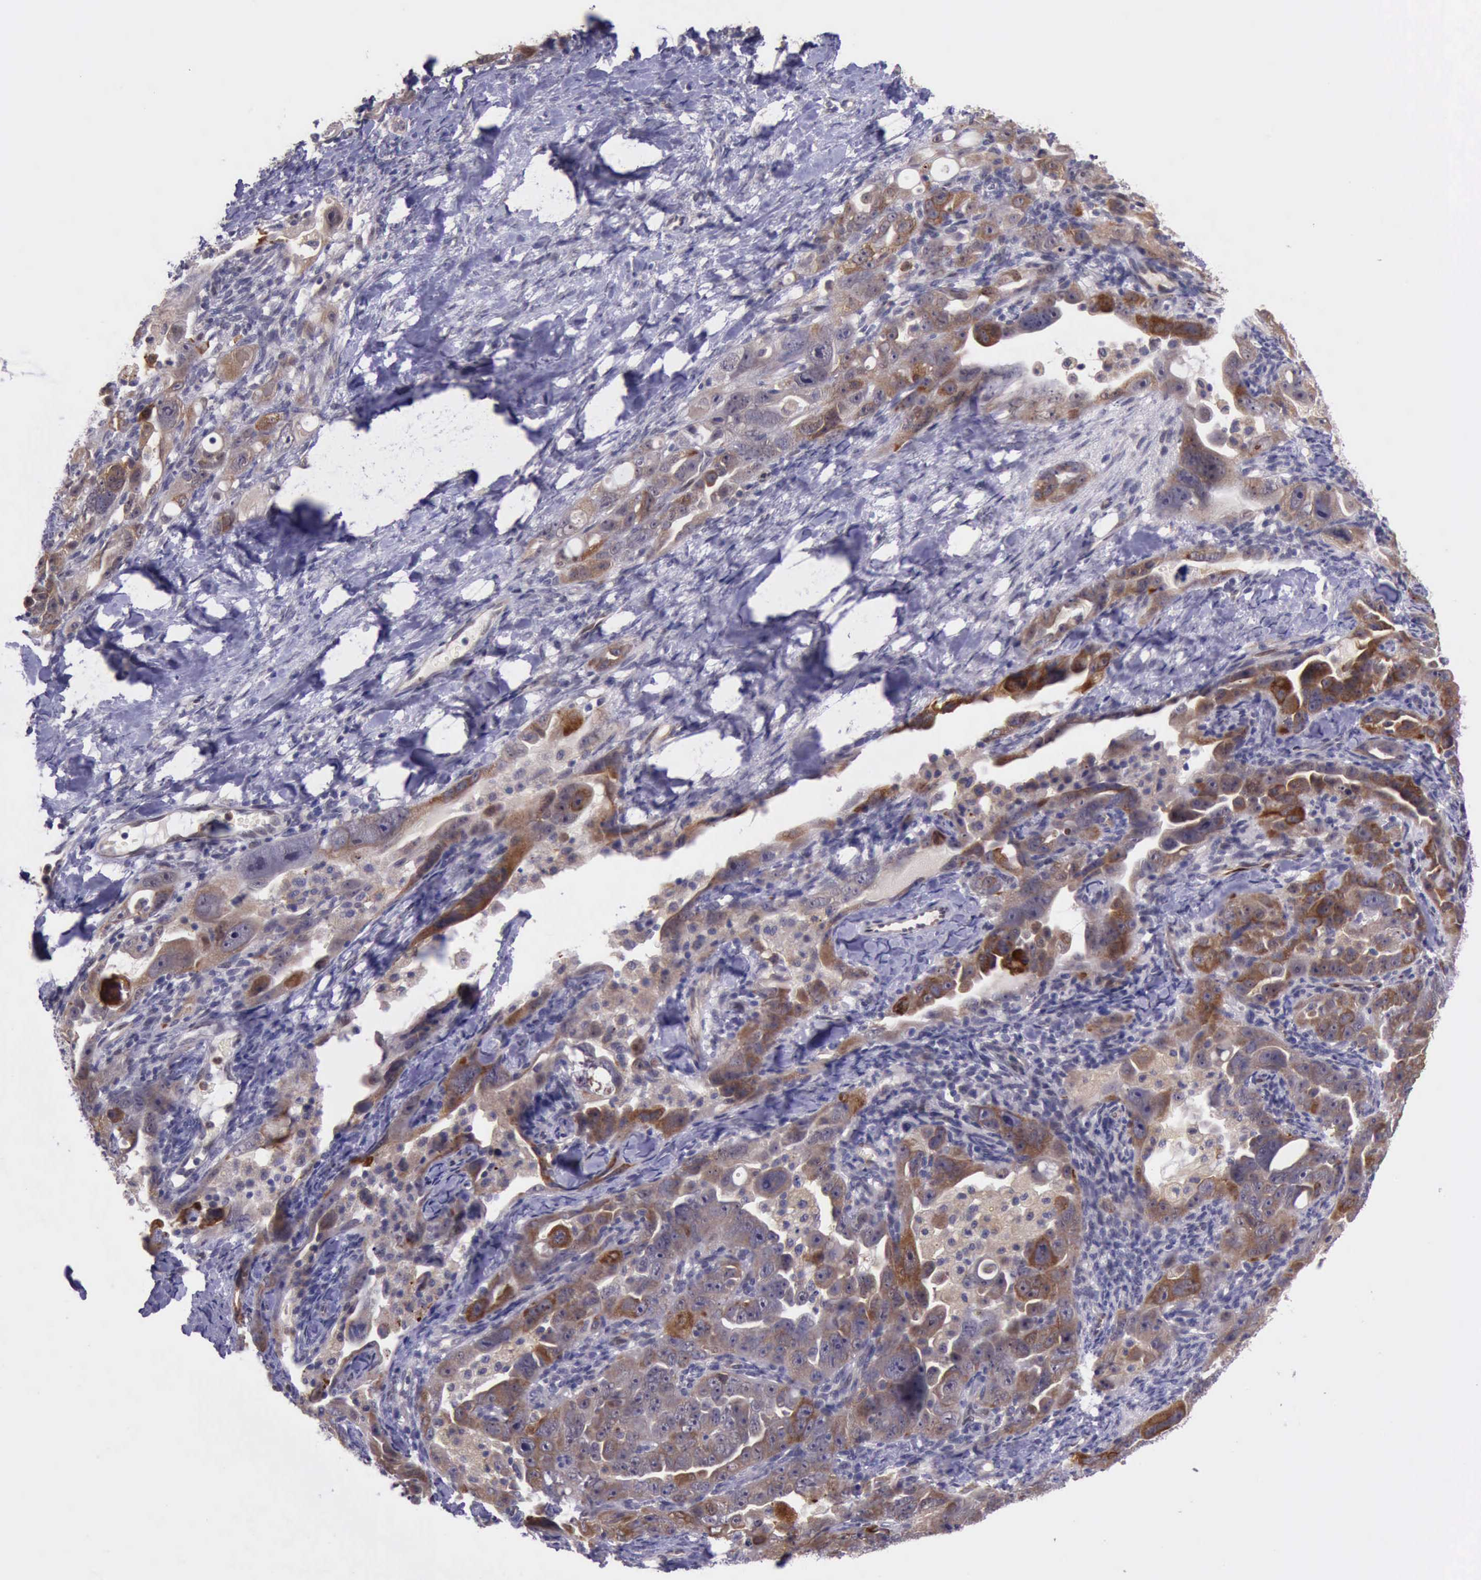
{"staining": {"intensity": "moderate", "quantity": ">75%", "location": "cytoplasmic/membranous"}, "tissue": "ovarian cancer", "cell_type": "Tumor cells", "image_type": "cancer", "snomed": [{"axis": "morphology", "description": "Cystadenocarcinoma, serous, NOS"}, {"axis": "topography", "description": "Ovary"}], "caption": "High-magnification brightfield microscopy of ovarian cancer stained with DAB (3,3'-diaminobenzidine) (brown) and counterstained with hematoxylin (blue). tumor cells exhibit moderate cytoplasmic/membranous positivity is present in approximately>75% of cells. (IHC, brightfield microscopy, high magnification).", "gene": "PLEK2", "patient": {"sex": "female", "age": 66}}